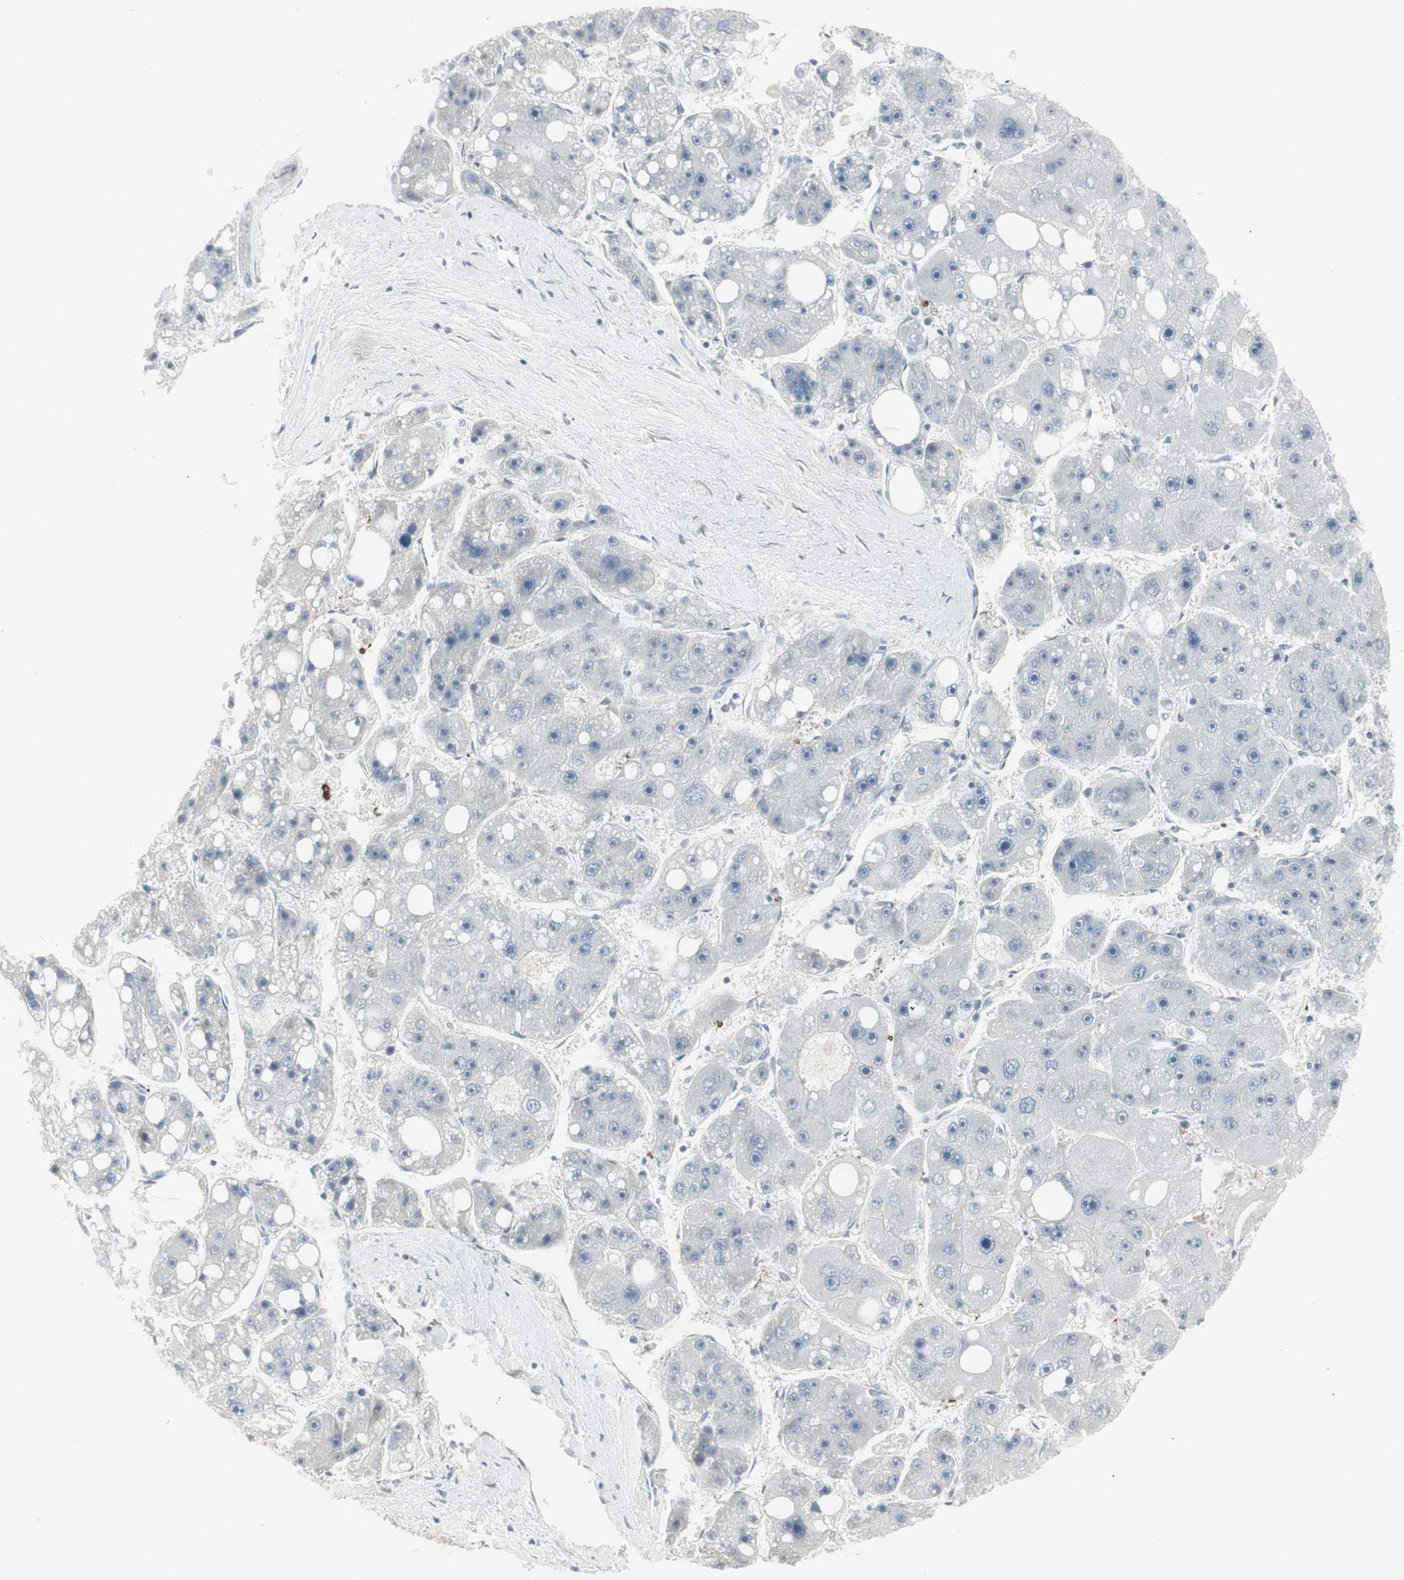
{"staining": {"intensity": "negative", "quantity": "none", "location": "none"}, "tissue": "liver cancer", "cell_type": "Tumor cells", "image_type": "cancer", "snomed": [{"axis": "morphology", "description": "Carcinoma, Hepatocellular, NOS"}, {"axis": "topography", "description": "Liver"}], "caption": "Immunohistochemical staining of liver hepatocellular carcinoma displays no significant expression in tumor cells.", "gene": "MAP4K4", "patient": {"sex": "female", "age": 61}}